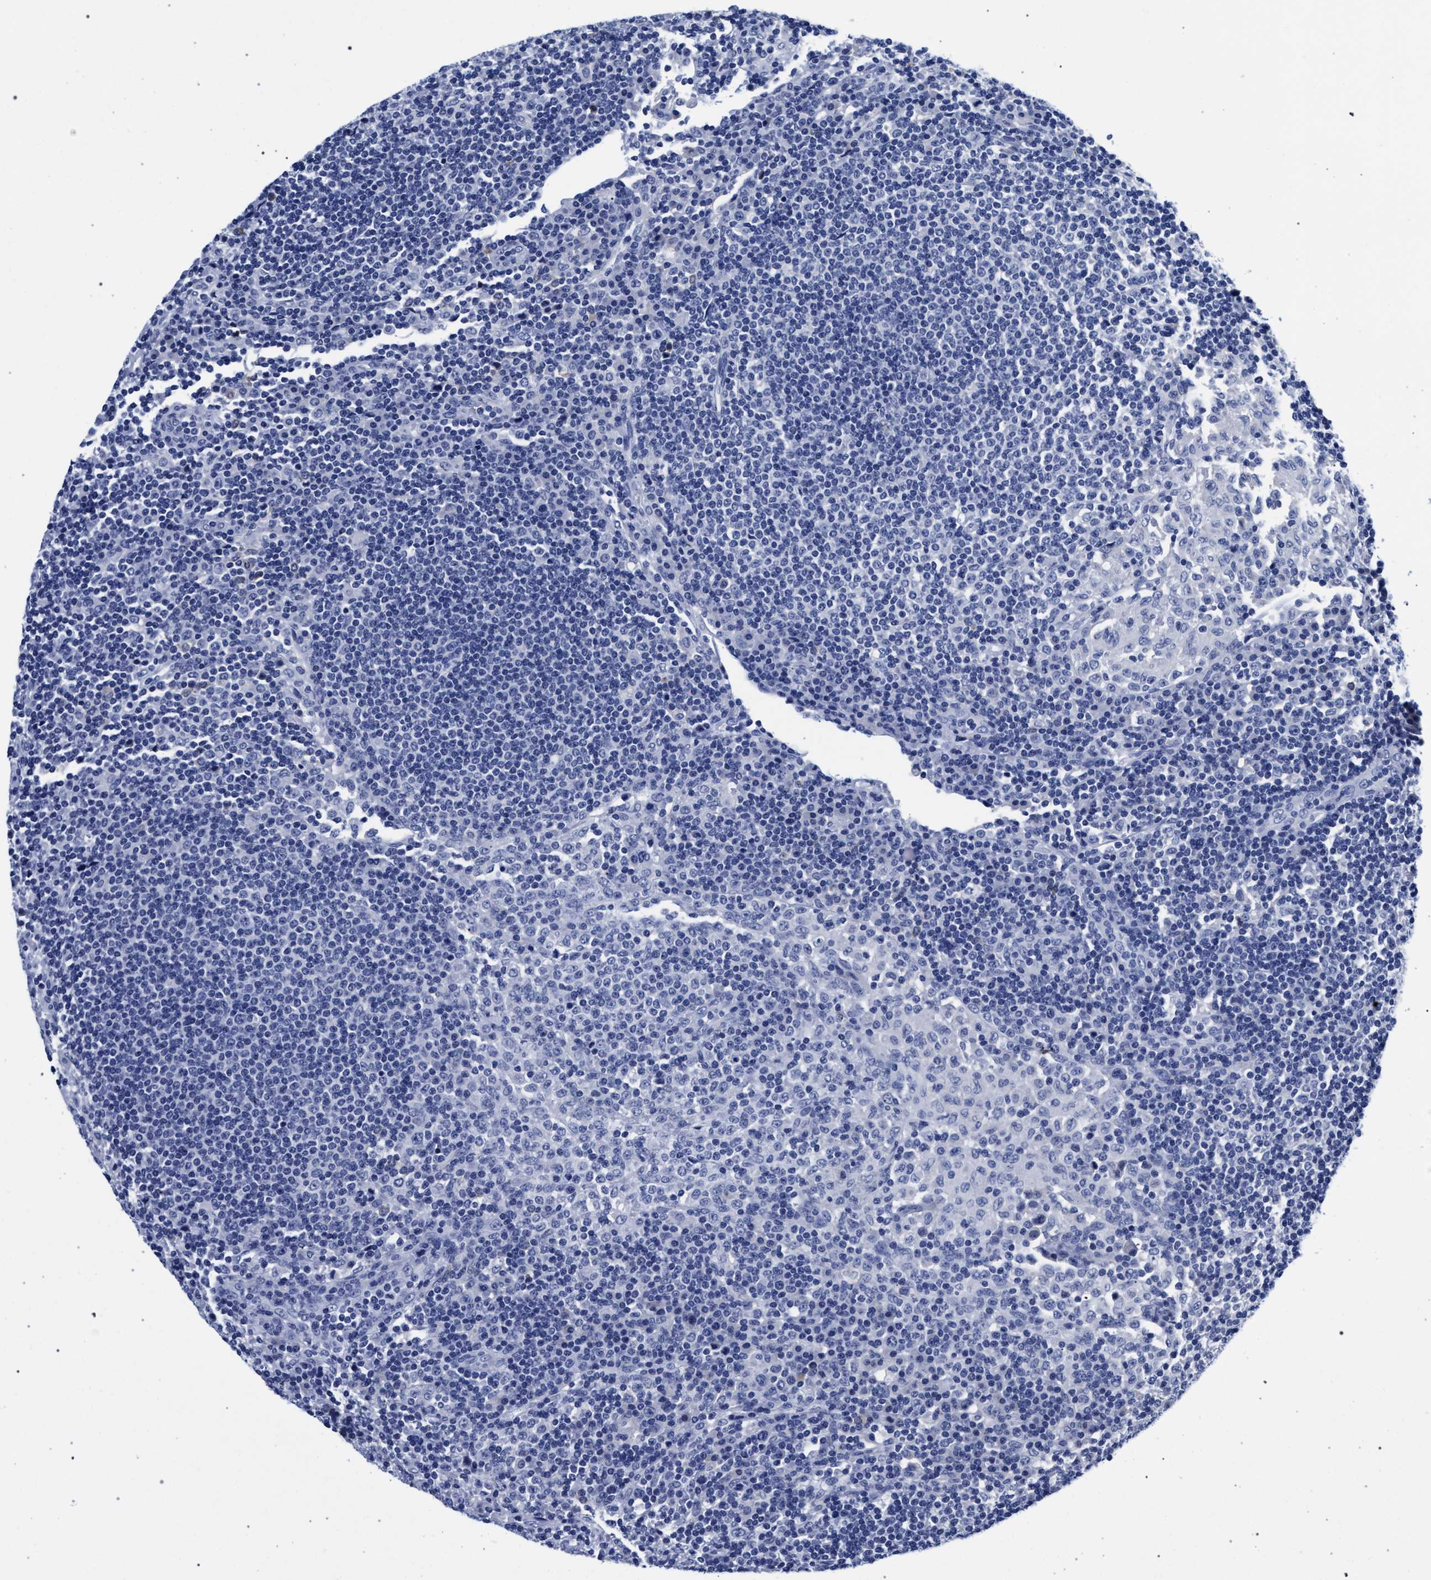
{"staining": {"intensity": "negative", "quantity": "none", "location": "none"}, "tissue": "lymph node", "cell_type": "Germinal center cells", "image_type": "normal", "snomed": [{"axis": "morphology", "description": "Normal tissue, NOS"}, {"axis": "topography", "description": "Lymph node"}], "caption": "The IHC micrograph has no significant positivity in germinal center cells of lymph node. The staining is performed using DAB (3,3'-diaminobenzidine) brown chromogen with nuclei counter-stained in using hematoxylin.", "gene": "AKAP4", "patient": {"sex": "female", "age": 53}}